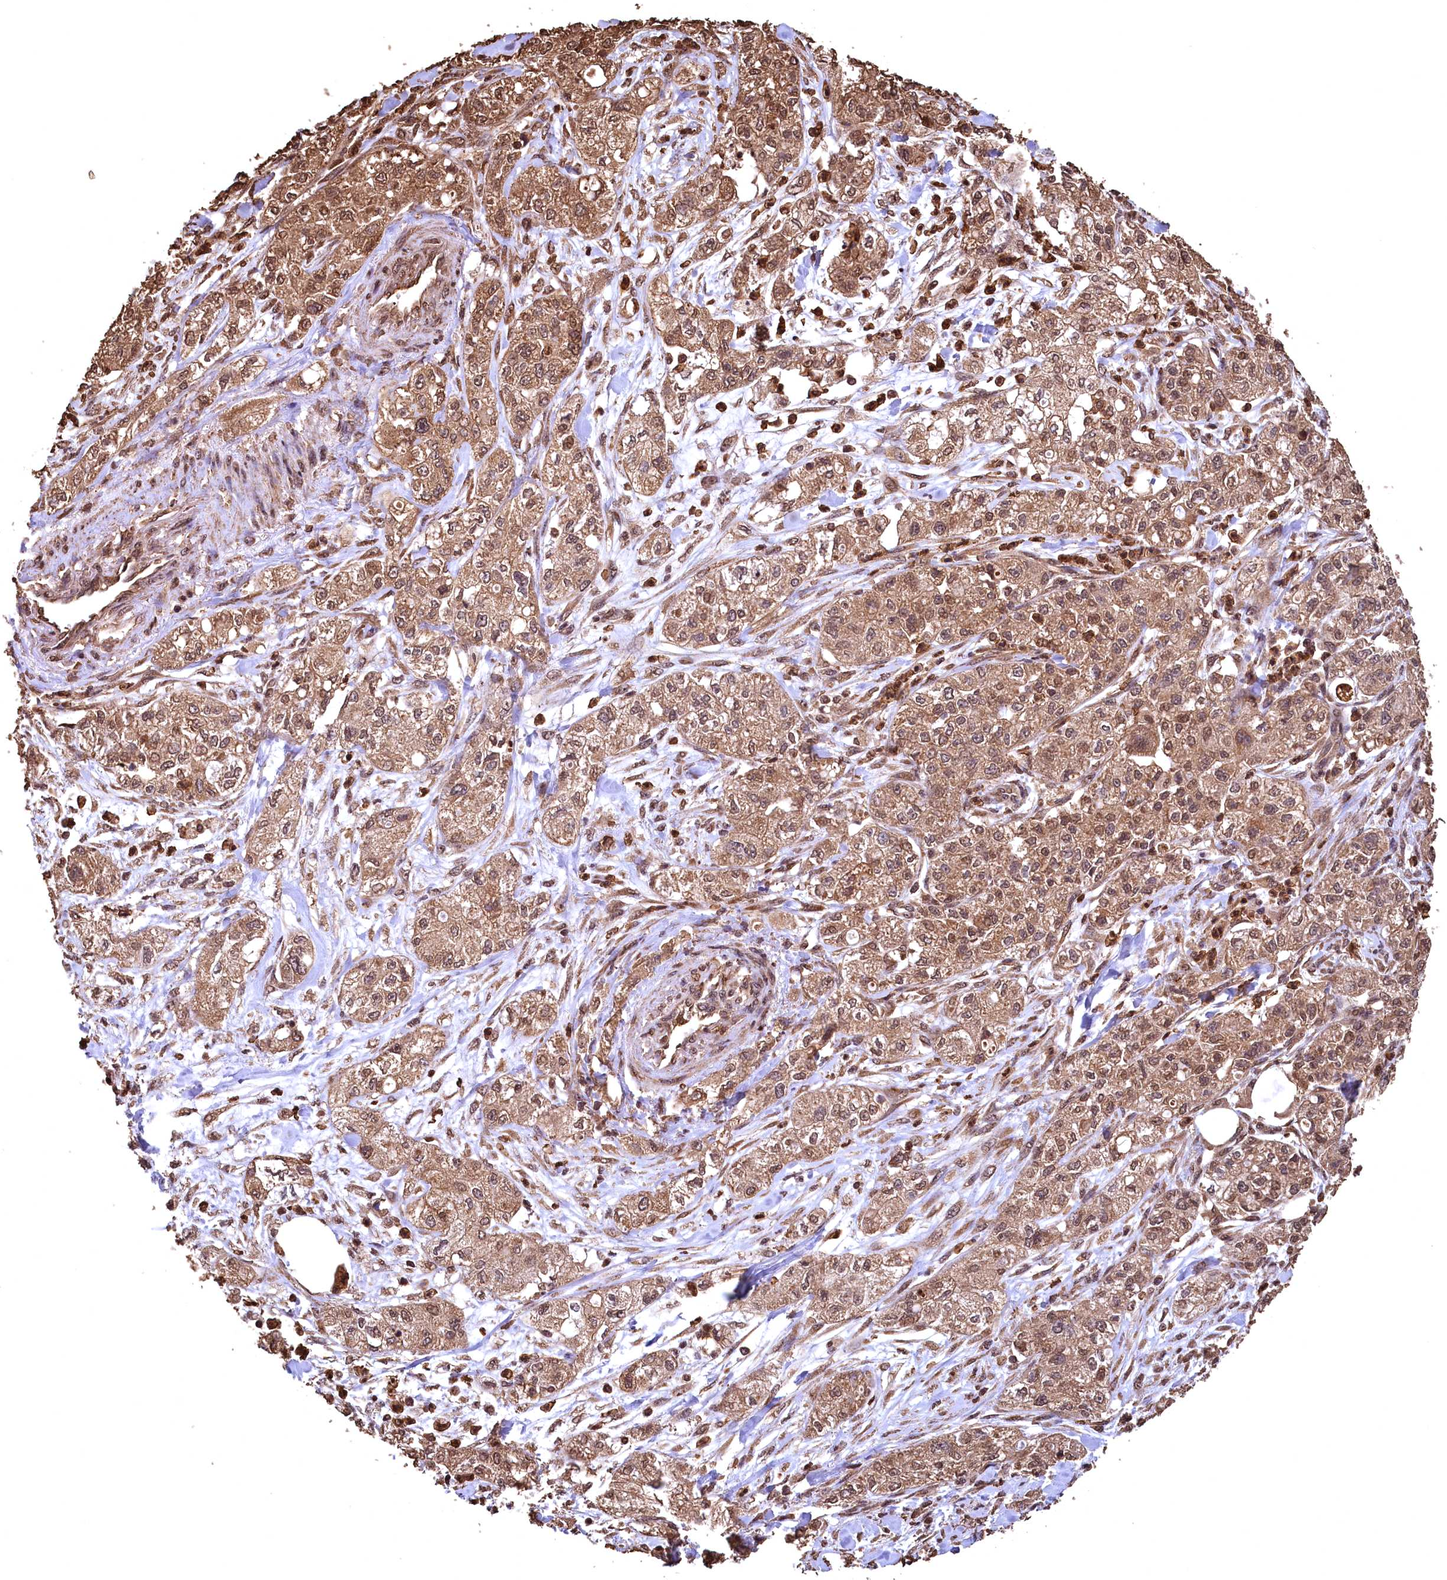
{"staining": {"intensity": "moderate", "quantity": ">75%", "location": "cytoplasmic/membranous,nuclear"}, "tissue": "pancreatic cancer", "cell_type": "Tumor cells", "image_type": "cancer", "snomed": [{"axis": "morphology", "description": "Adenocarcinoma, NOS"}, {"axis": "topography", "description": "Pancreas"}], "caption": "Brown immunohistochemical staining in pancreatic cancer exhibits moderate cytoplasmic/membranous and nuclear staining in about >75% of tumor cells.", "gene": "CEP57L1", "patient": {"sex": "female", "age": 78}}